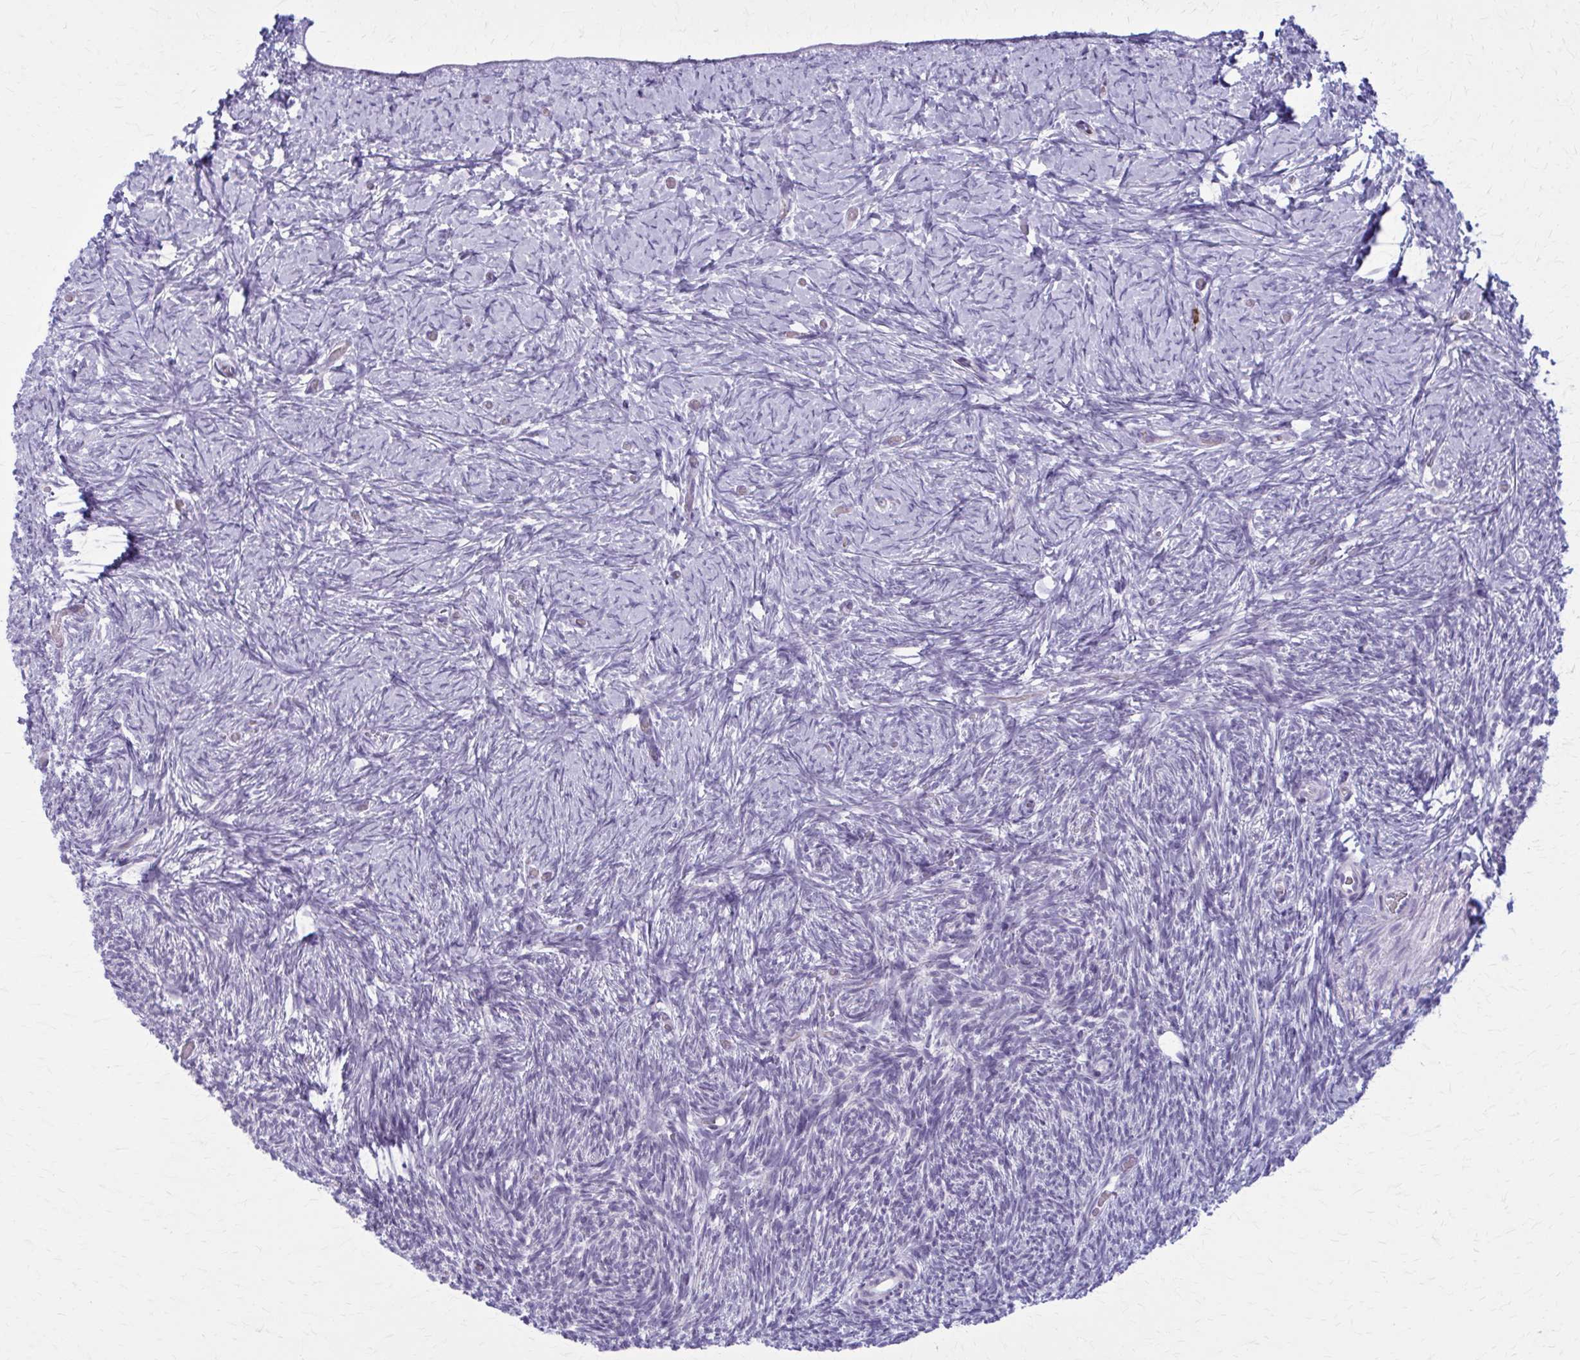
{"staining": {"intensity": "negative", "quantity": "none", "location": "none"}, "tissue": "ovary", "cell_type": "Ovarian stroma cells", "image_type": "normal", "snomed": [{"axis": "morphology", "description": "Normal tissue, NOS"}, {"axis": "topography", "description": "Ovary"}], "caption": "IHC of unremarkable human ovary shows no staining in ovarian stroma cells.", "gene": "CD38", "patient": {"sex": "female", "age": 39}}